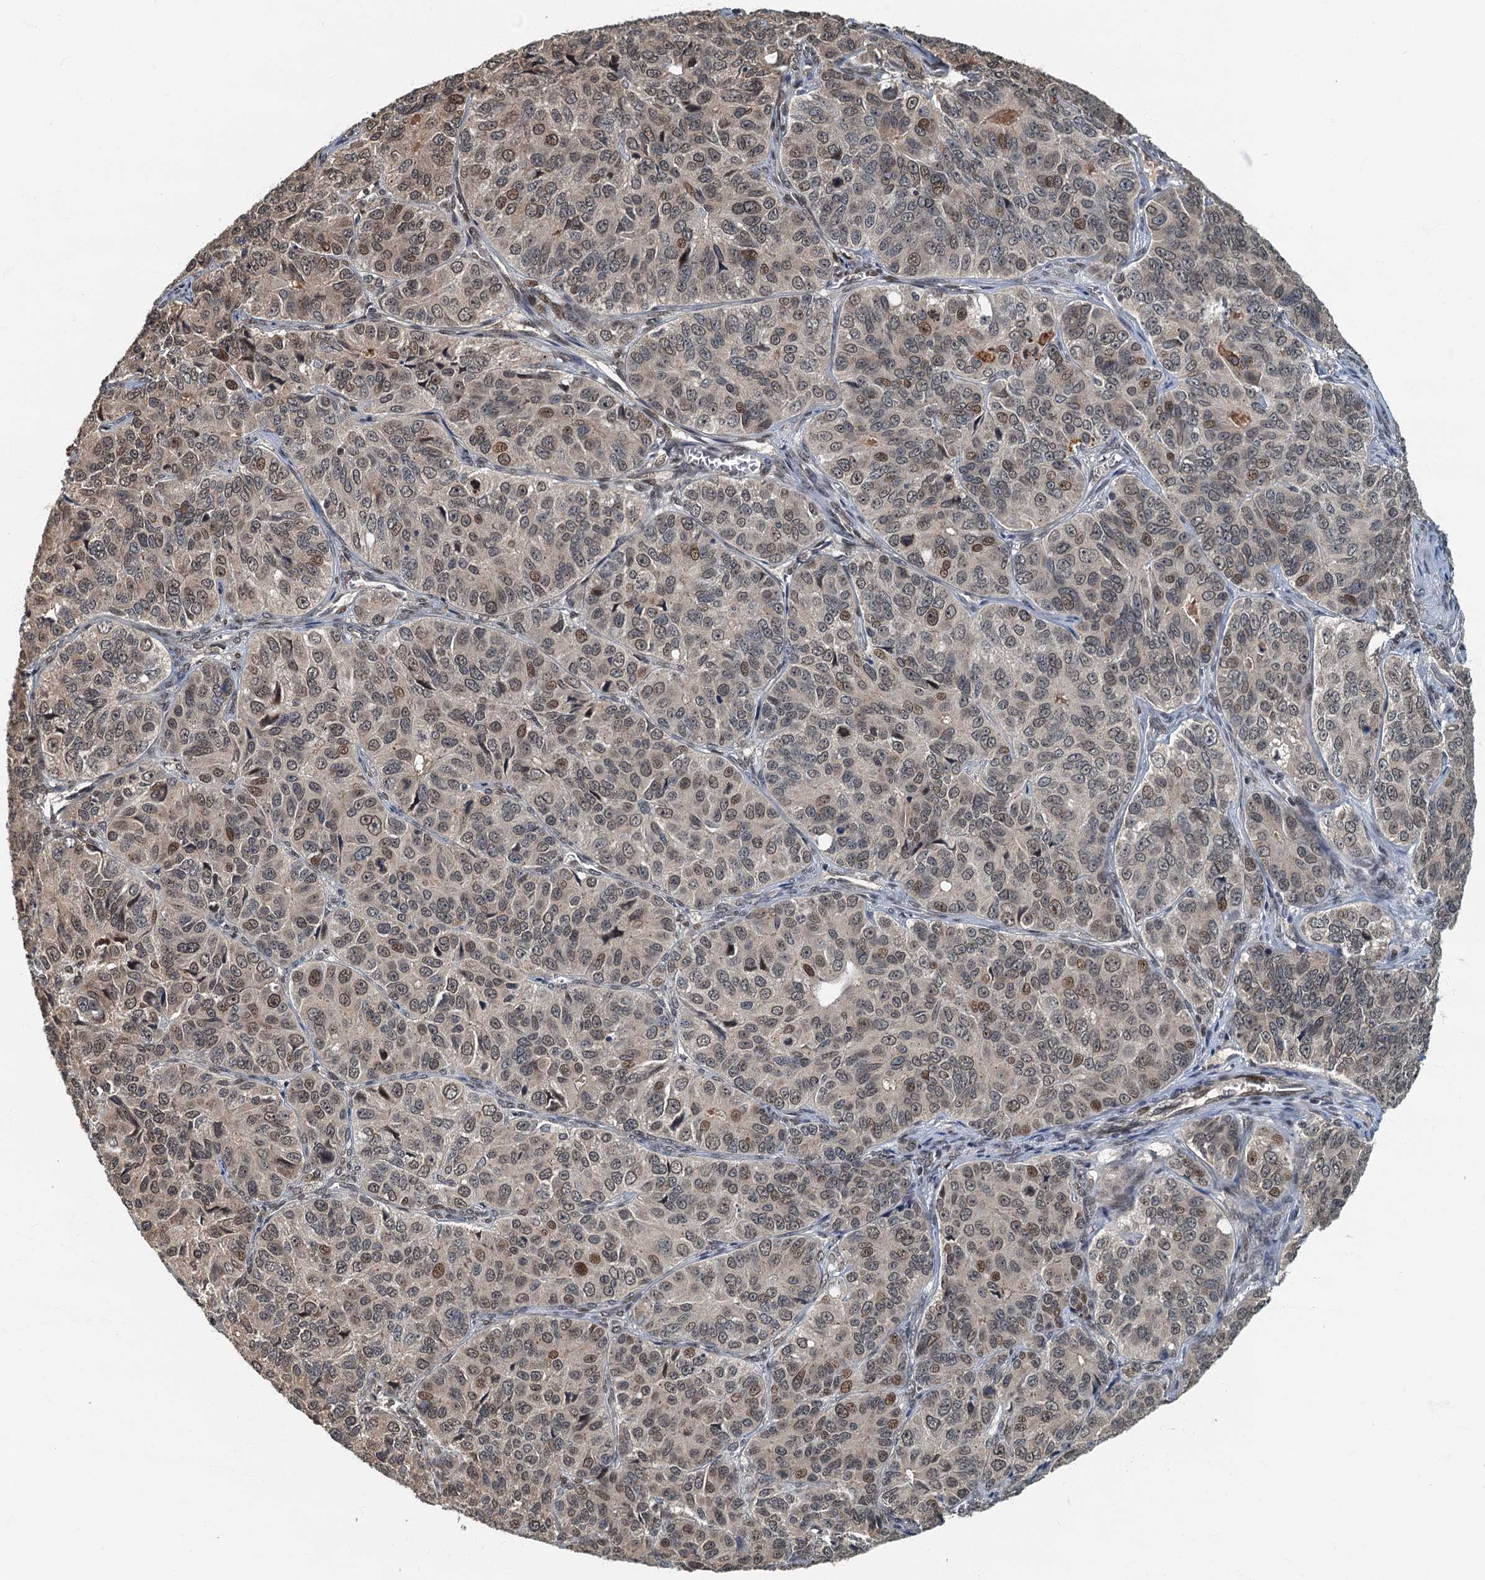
{"staining": {"intensity": "moderate", "quantity": "<25%", "location": "nuclear"}, "tissue": "ovarian cancer", "cell_type": "Tumor cells", "image_type": "cancer", "snomed": [{"axis": "morphology", "description": "Carcinoma, endometroid"}, {"axis": "topography", "description": "Ovary"}], "caption": "This photomicrograph exhibits IHC staining of ovarian endometroid carcinoma, with low moderate nuclear staining in about <25% of tumor cells.", "gene": "CKAP2L", "patient": {"sex": "female", "age": 51}}